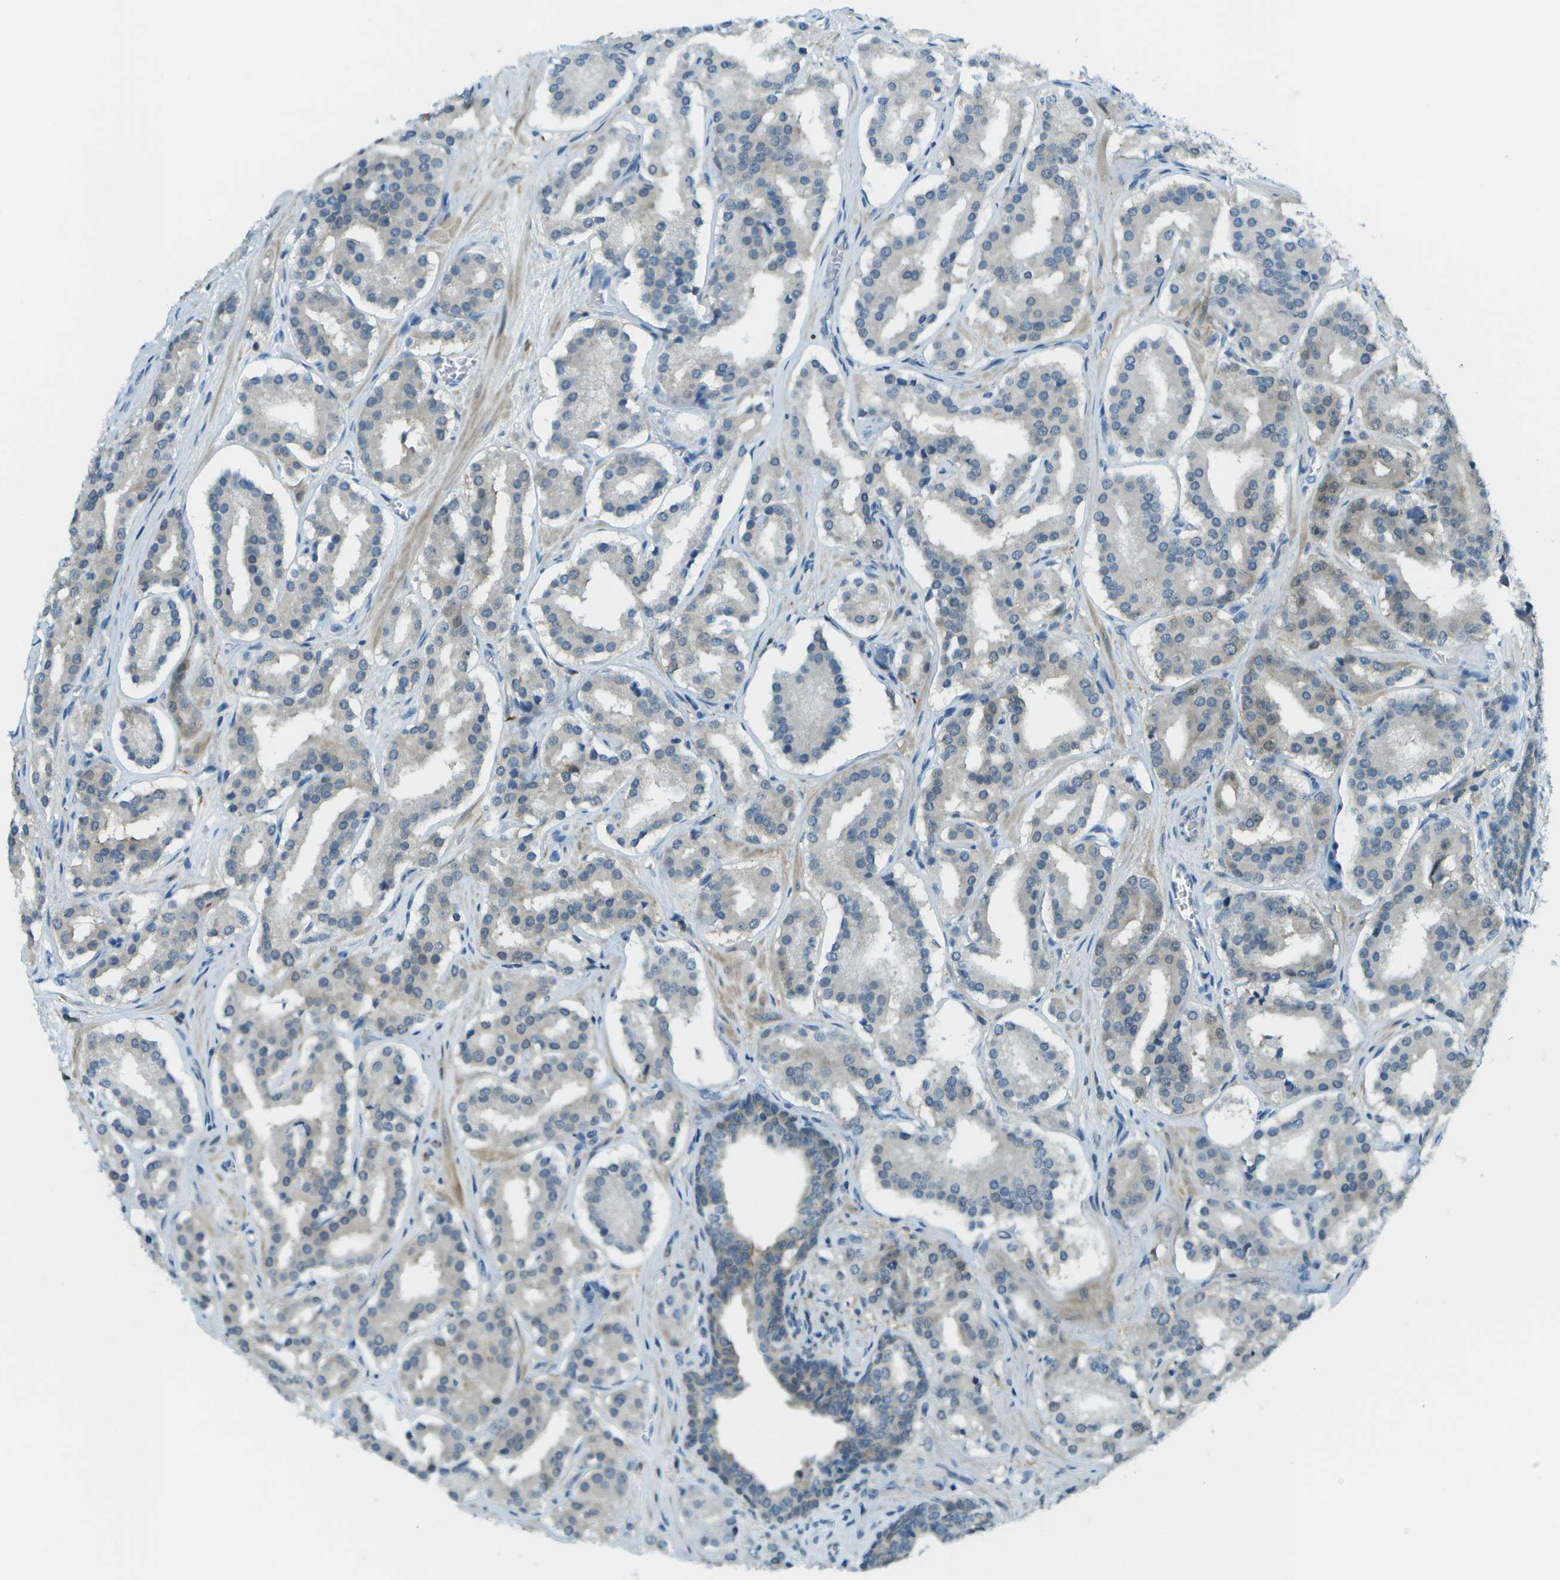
{"staining": {"intensity": "negative", "quantity": "none", "location": "none"}, "tissue": "prostate cancer", "cell_type": "Tumor cells", "image_type": "cancer", "snomed": [{"axis": "morphology", "description": "Adenocarcinoma, High grade"}, {"axis": "topography", "description": "Prostate"}], "caption": "A micrograph of human adenocarcinoma (high-grade) (prostate) is negative for staining in tumor cells.", "gene": "CDH23", "patient": {"sex": "male", "age": 60}}